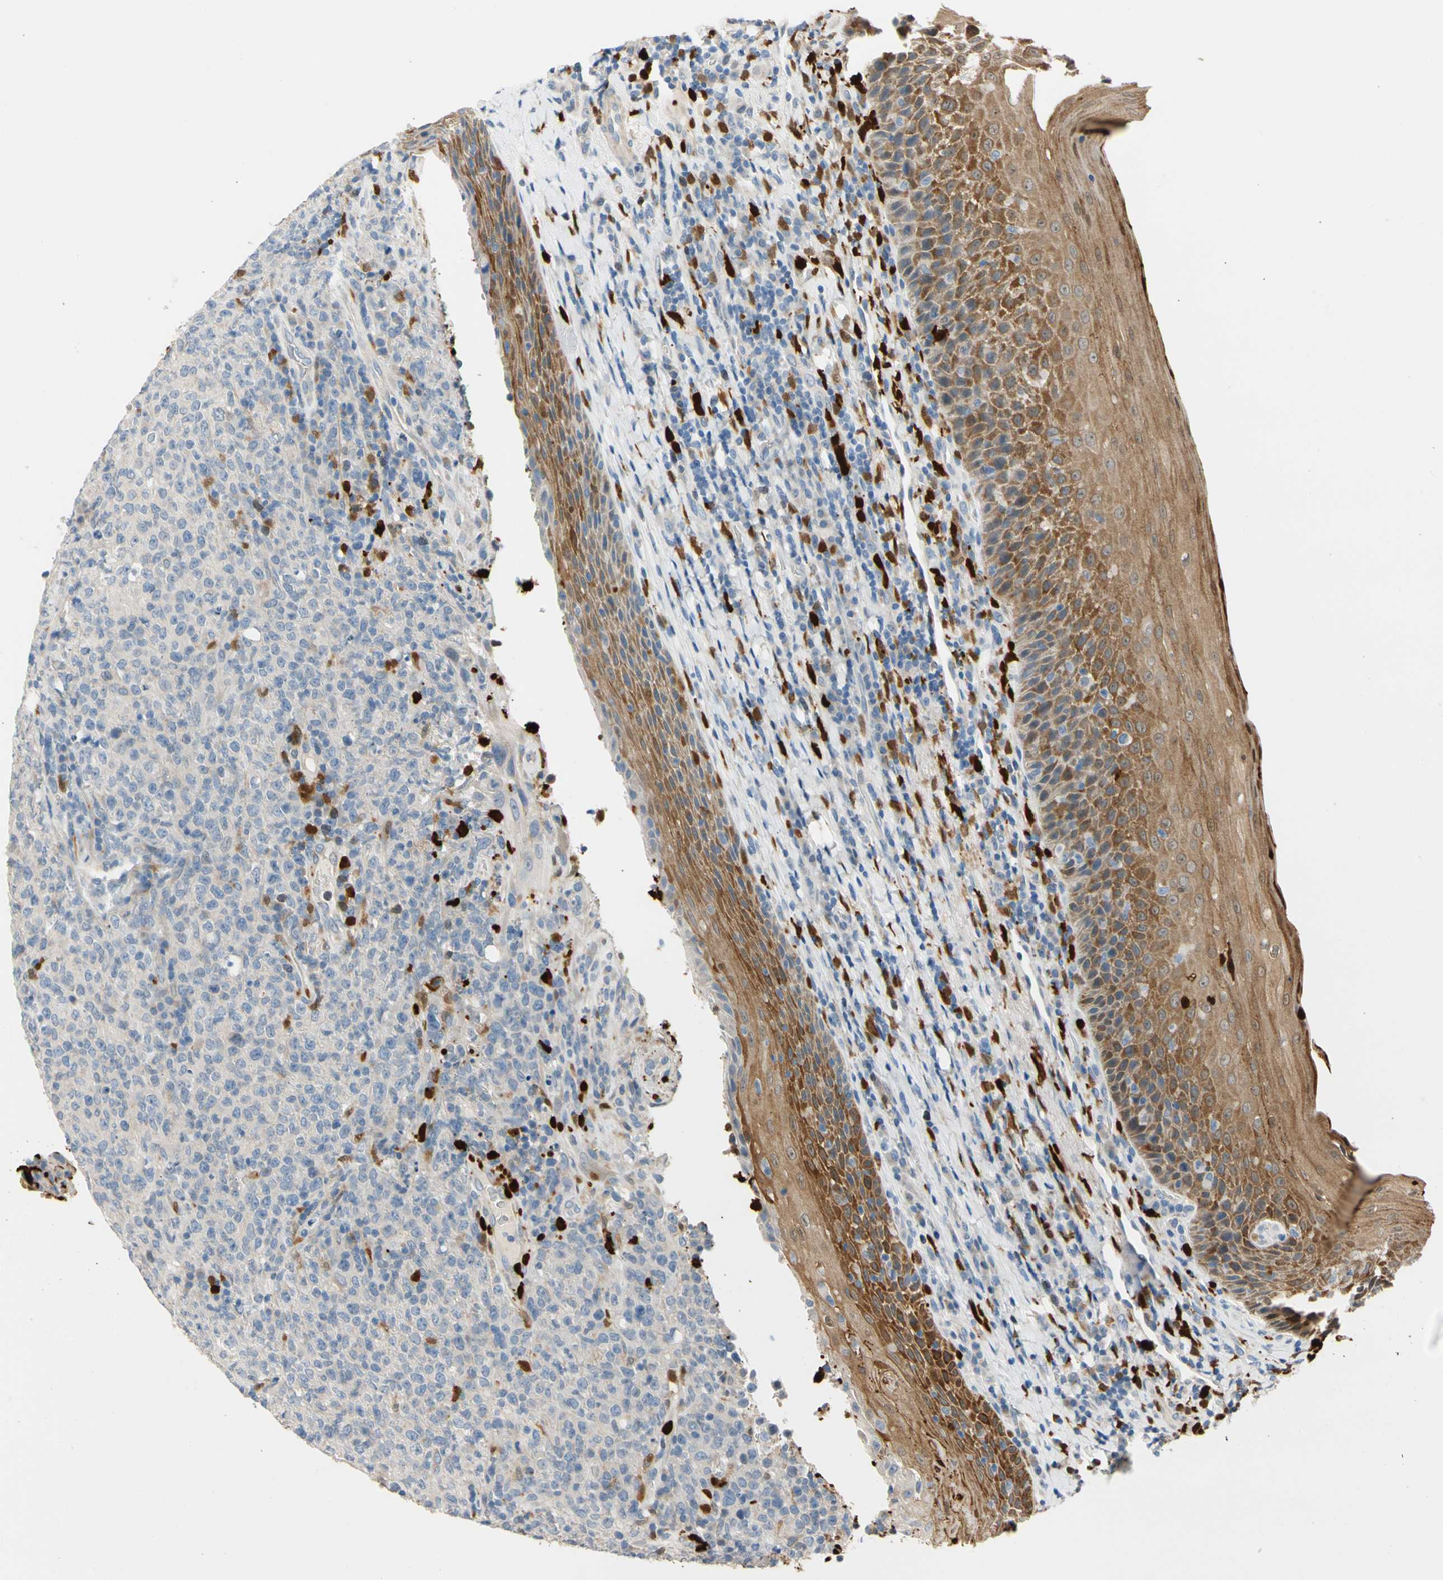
{"staining": {"intensity": "negative", "quantity": "none", "location": "none"}, "tissue": "lymphoma", "cell_type": "Tumor cells", "image_type": "cancer", "snomed": [{"axis": "morphology", "description": "Malignant lymphoma, non-Hodgkin's type, High grade"}, {"axis": "topography", "description": "Tonsil"}], "caption": "There is no significant positivity in tumor cells of high-grade malignant lymphoma, non-Hodgkin's type.", "gene": "TRAF5", "patient": {"sex": "female", "age": 36}}